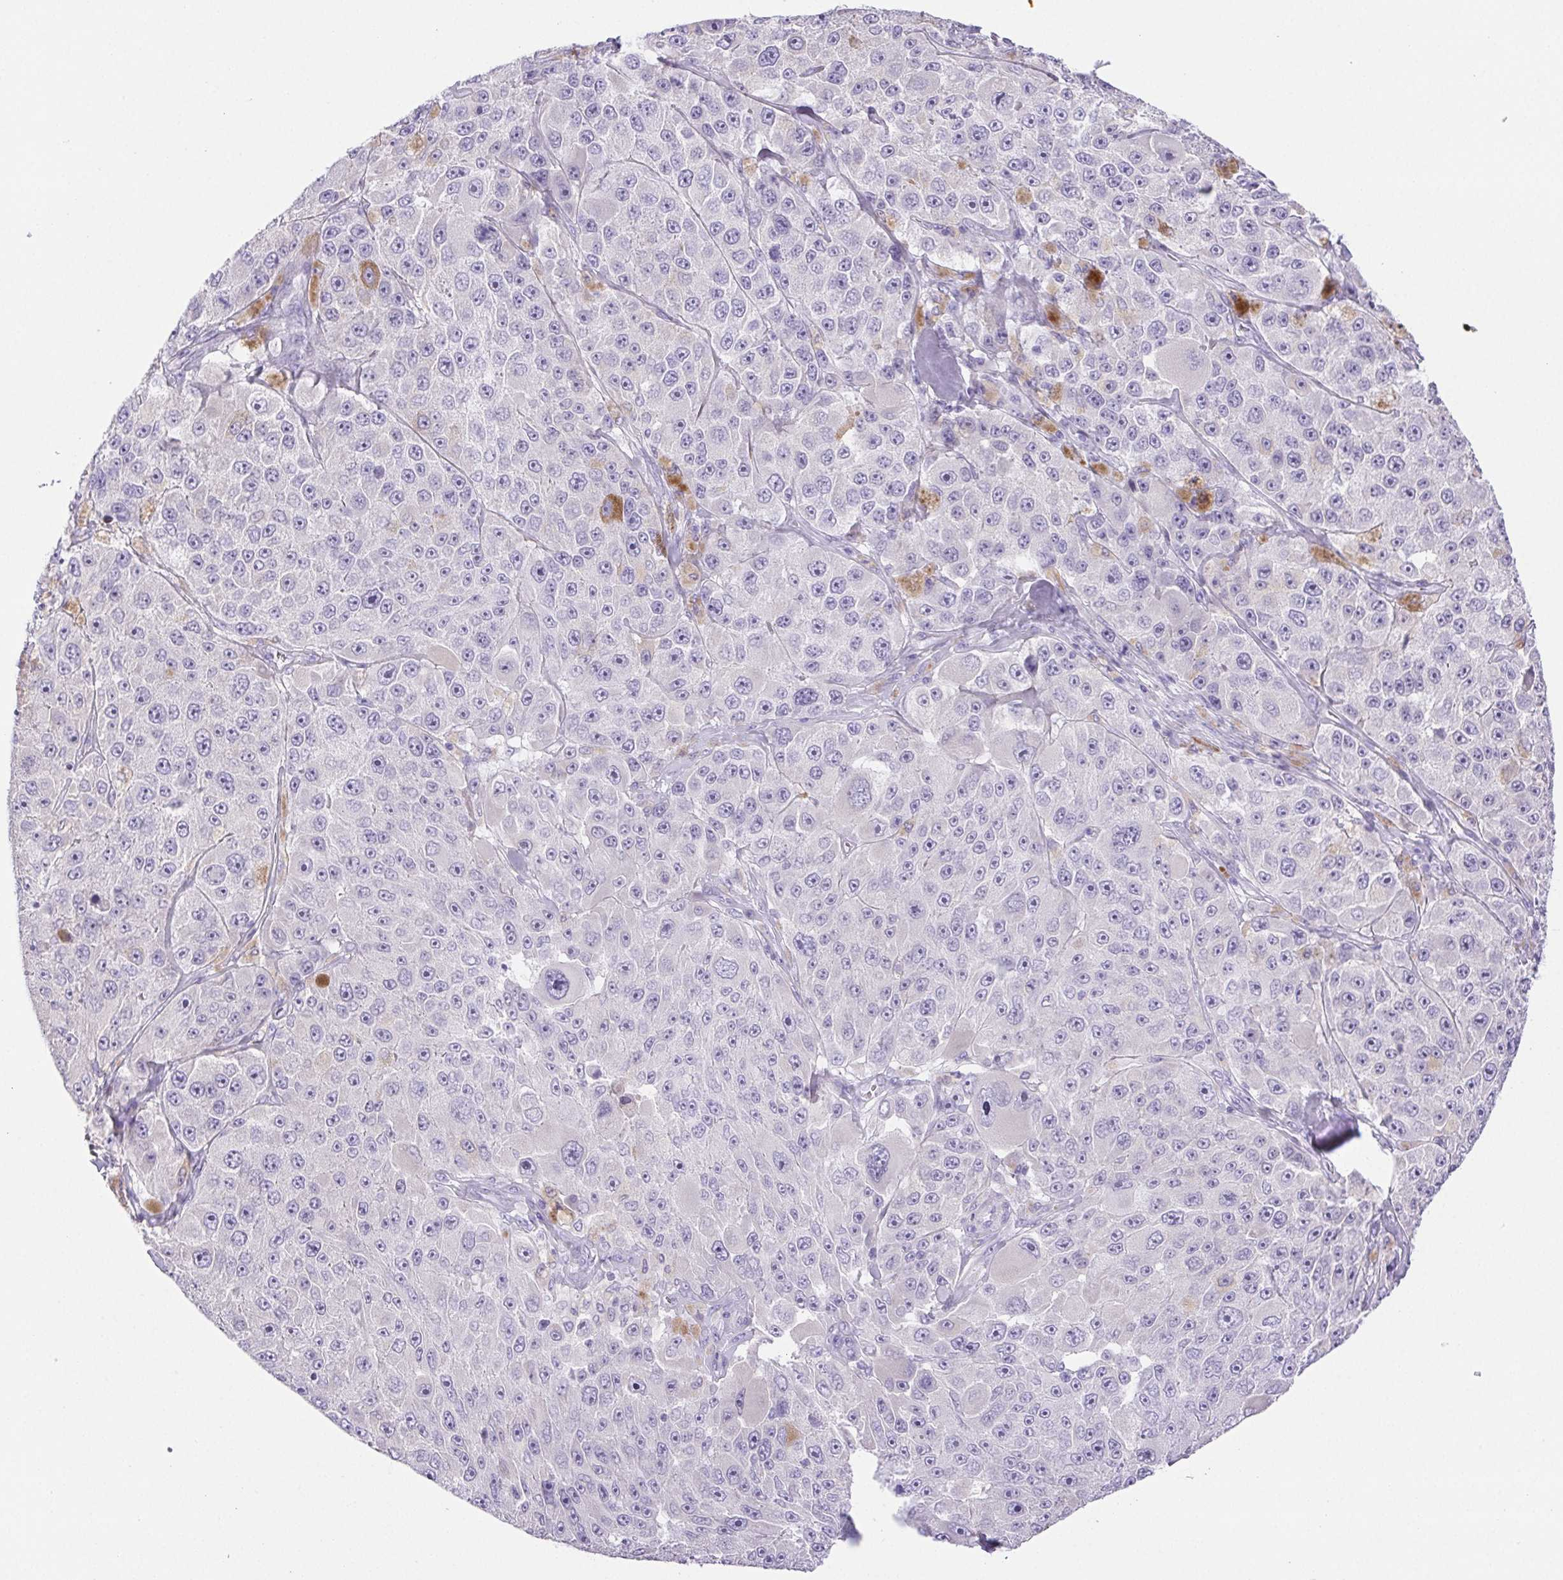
{"staining": {"intensity": "negative", "quantity": "none", "location": "none"}, "tissue": "melanoma", "cell_type": "Tumor cells", "image_type": "cancer", "snomed": [{"axis": "morphology", "description": "Malignant melanoma, Metastatic site"}, {"axis": "topography", "description": "Lymph node"}], "caption": "Human malignant melanoma (metastatic site) stained for a protein using IHC shows no expression in tumor cells.", "gene": "PAPPA2", "patient": {"sex": "male", "age": 62}}